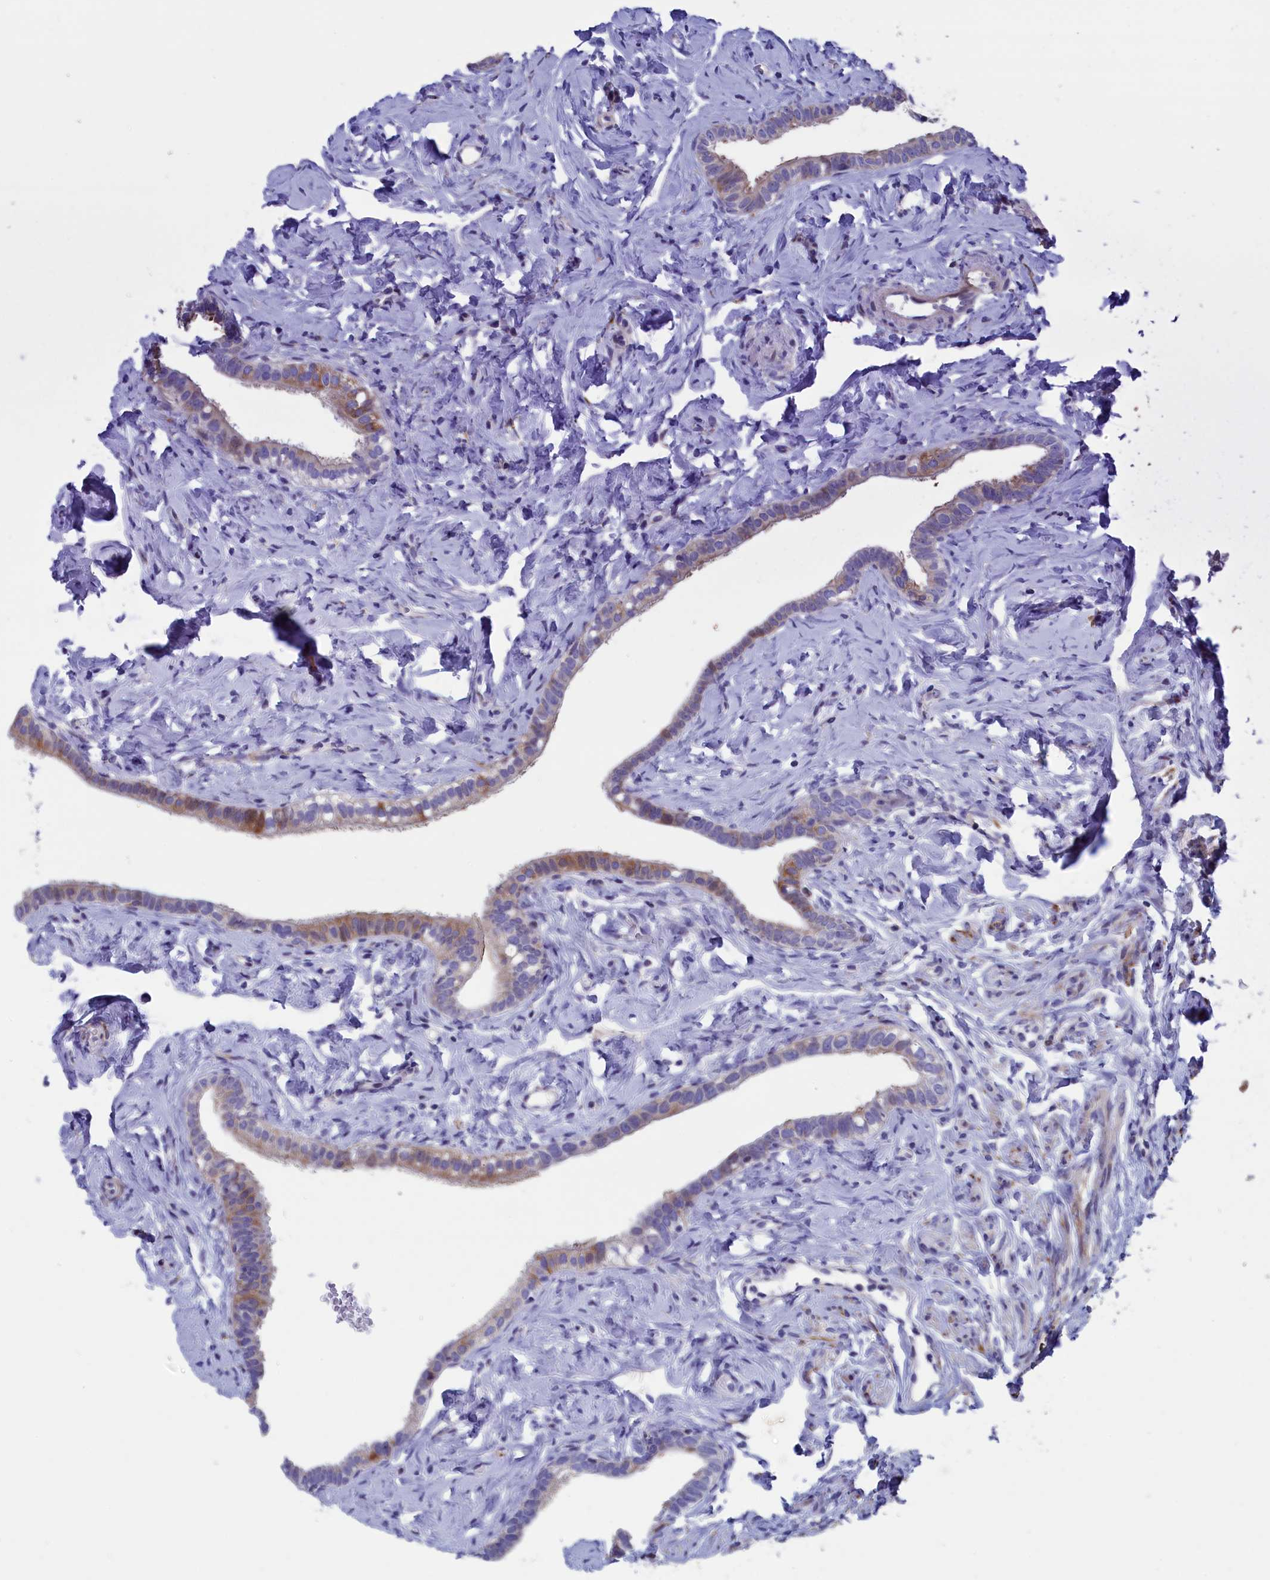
{"staining": {"intensity": "moderate", "quantity": "<25%", "location": "cytoplasmic/membranous"}, "tissue": "fallopian tube", "cell_type": "Glandular cells", "image_type": "normal", "snomed": [{"axis": "morphology", "description": "Normal tissue, NOS"}, {"axis": "topography", "description": "Fallopian tube"}], "caption": "Fallopian tube stained with DAB immunohistochemistry shows low levels of moderate cytoplasmic/membranous expression in approximately <25% of glandular cells.", "gene": "NIBAN3", "patient": {"sex": "female", "age": 66}}